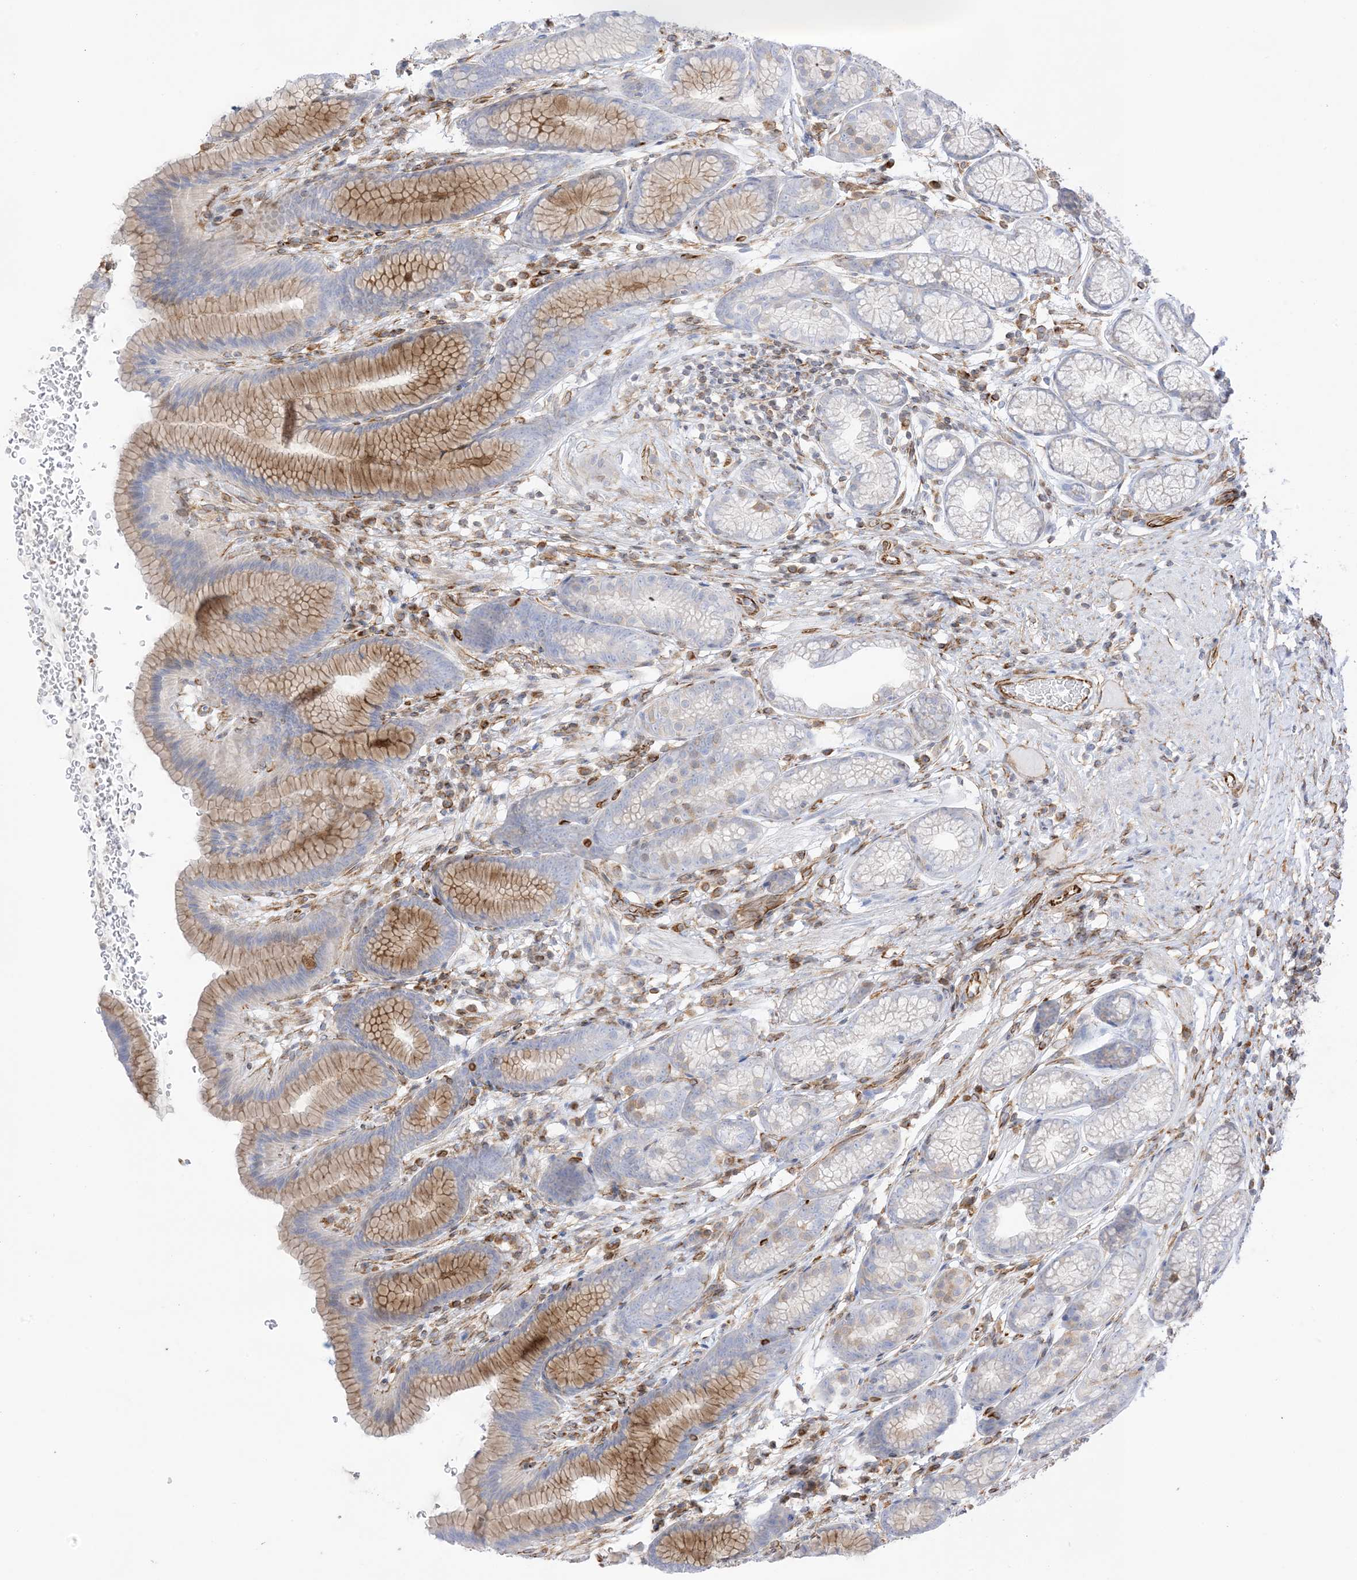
{"staining": {"intensity": "moderate", "quantity": "<25%", "location": "cytoplasmic/membranous"}, "tissue": "stomach", "cell_type": "Glandular cells", "image_type": "normal", "snomed": [{"axis": "morphology", "description": "Normal tissue, NOS"}, {"axis": "topography", "description": "Stomach"}], "caption": "The histopathology image displays staining of normal stomach, revealing moderate cytoplasmic/membranous protein expression (brown color) within glandular cells. (DAB (3,3'-diaminobenzidine) IHC, brown staining for protein, blue staining for nuclei).", "gene": "PID1", "patient": {"sex": "male", "age": 42}}